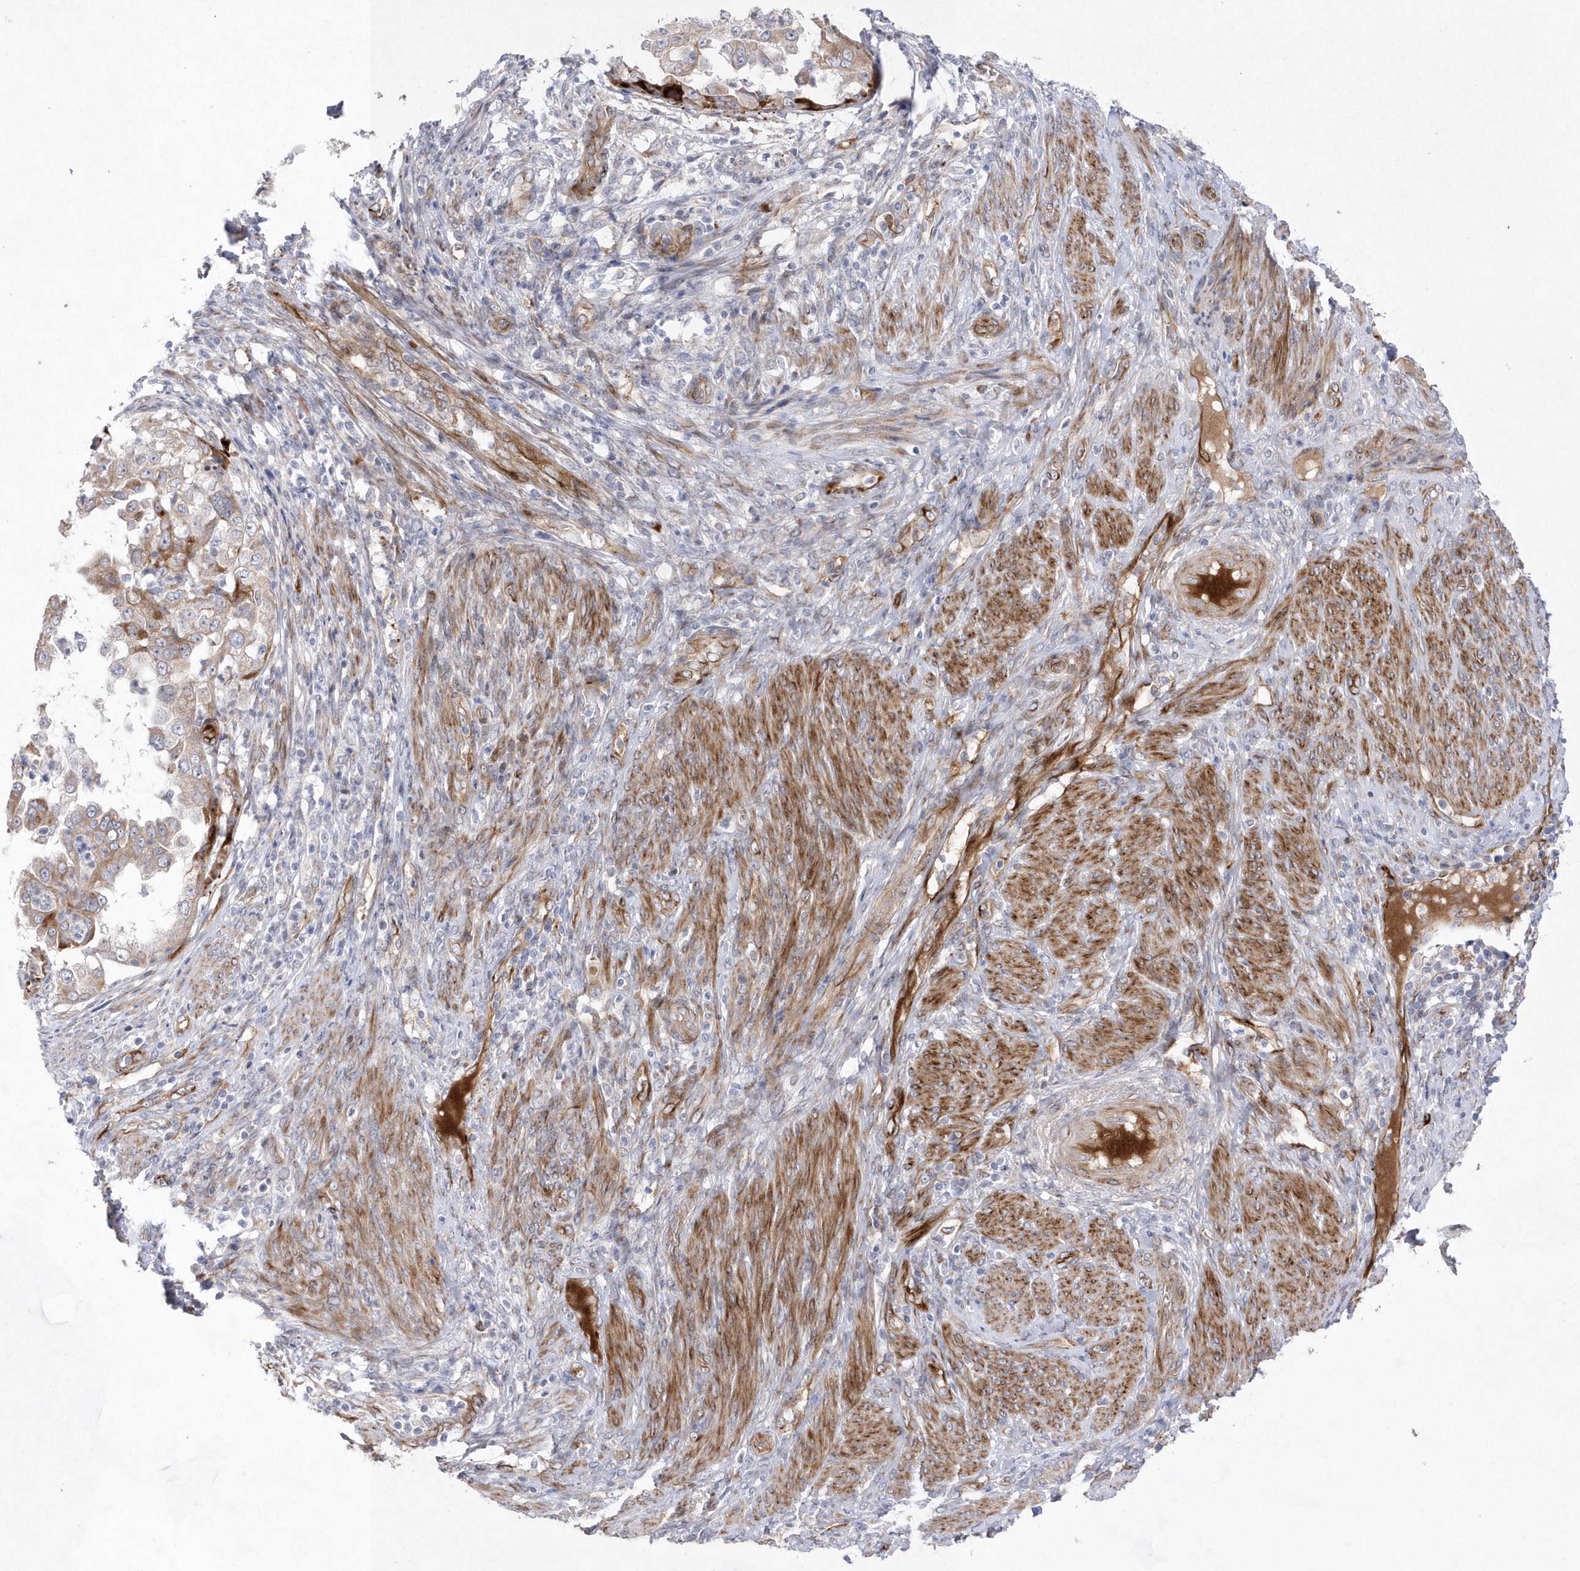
{"staining": {"intensity": "weak", "quantity": "25%-75%", "location": "cytoplasmic/membranous"}, "tissue": "endometrial cancer", "cell_type": "Tumor cells", "image_type": "cancer", "snomed": [{"axis": "morphology", "description": "Adenocarcinoma, NOS"}, {"axis": "topography", "description": "Endometrium"}], "caption": "Immunohistochemical staining of human endometrial cancer reveals weak cytoplasmic/membranous protein expression in about 25%-75% of tumor cells.", "gene": "TMEM132B", "patient": {"sex": "female", "age": 85}}